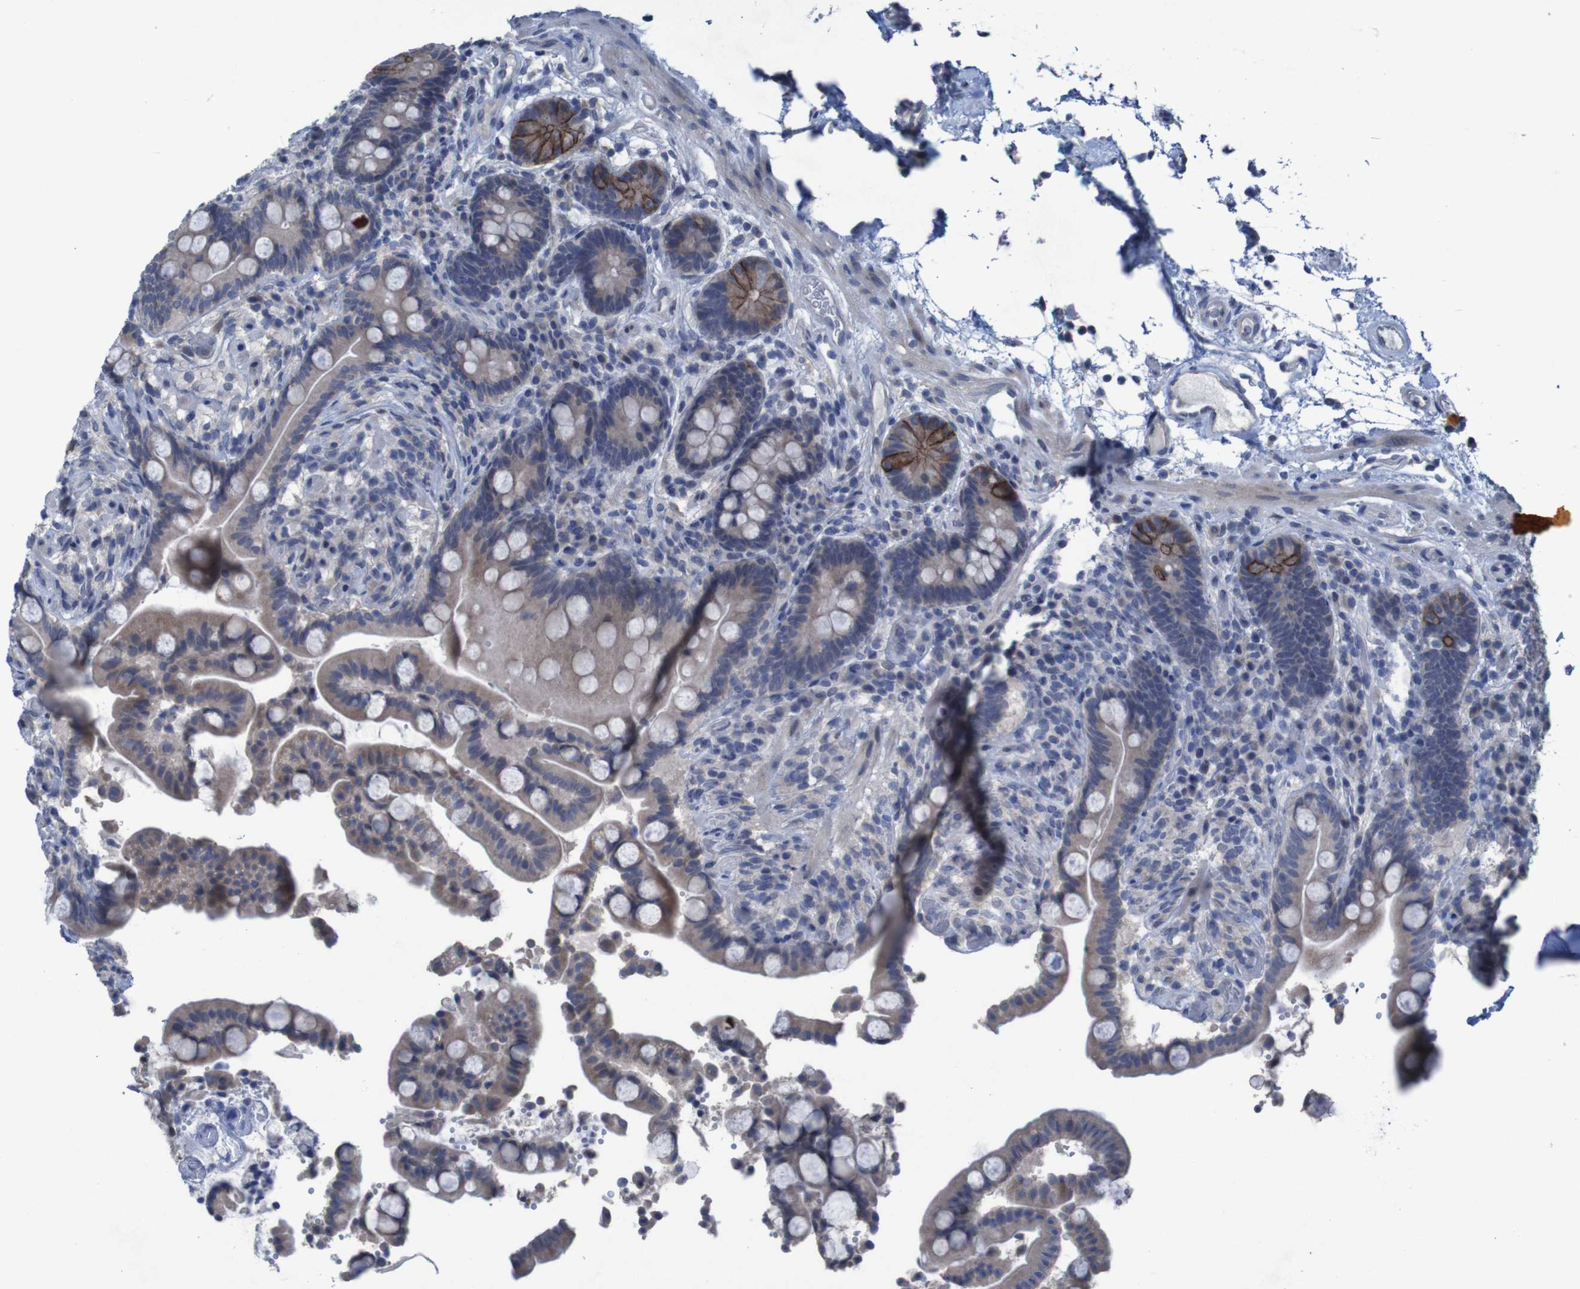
{"staining": {"intensity": "negative", "quantity": "none", "location": "none"}, "tissue": "colon", "cell_type": "Endothelial cells", "image_type": "normal", "snomed": [{"axis": "morphology", "description": "Normal tissue, NOS"}, {"axis": "topography", "description": "Colon"}], "caption": "High power microscopy micrograph of an immunohistochemistry image of normal colon, revealing no significant expression in endothelial cells. The staining is performed using DAB brown chromogen with nuclei counter-stained in using hematoxylin.", "gene": "CLDN18", "patient": {"sex": "male", "age": 73}}